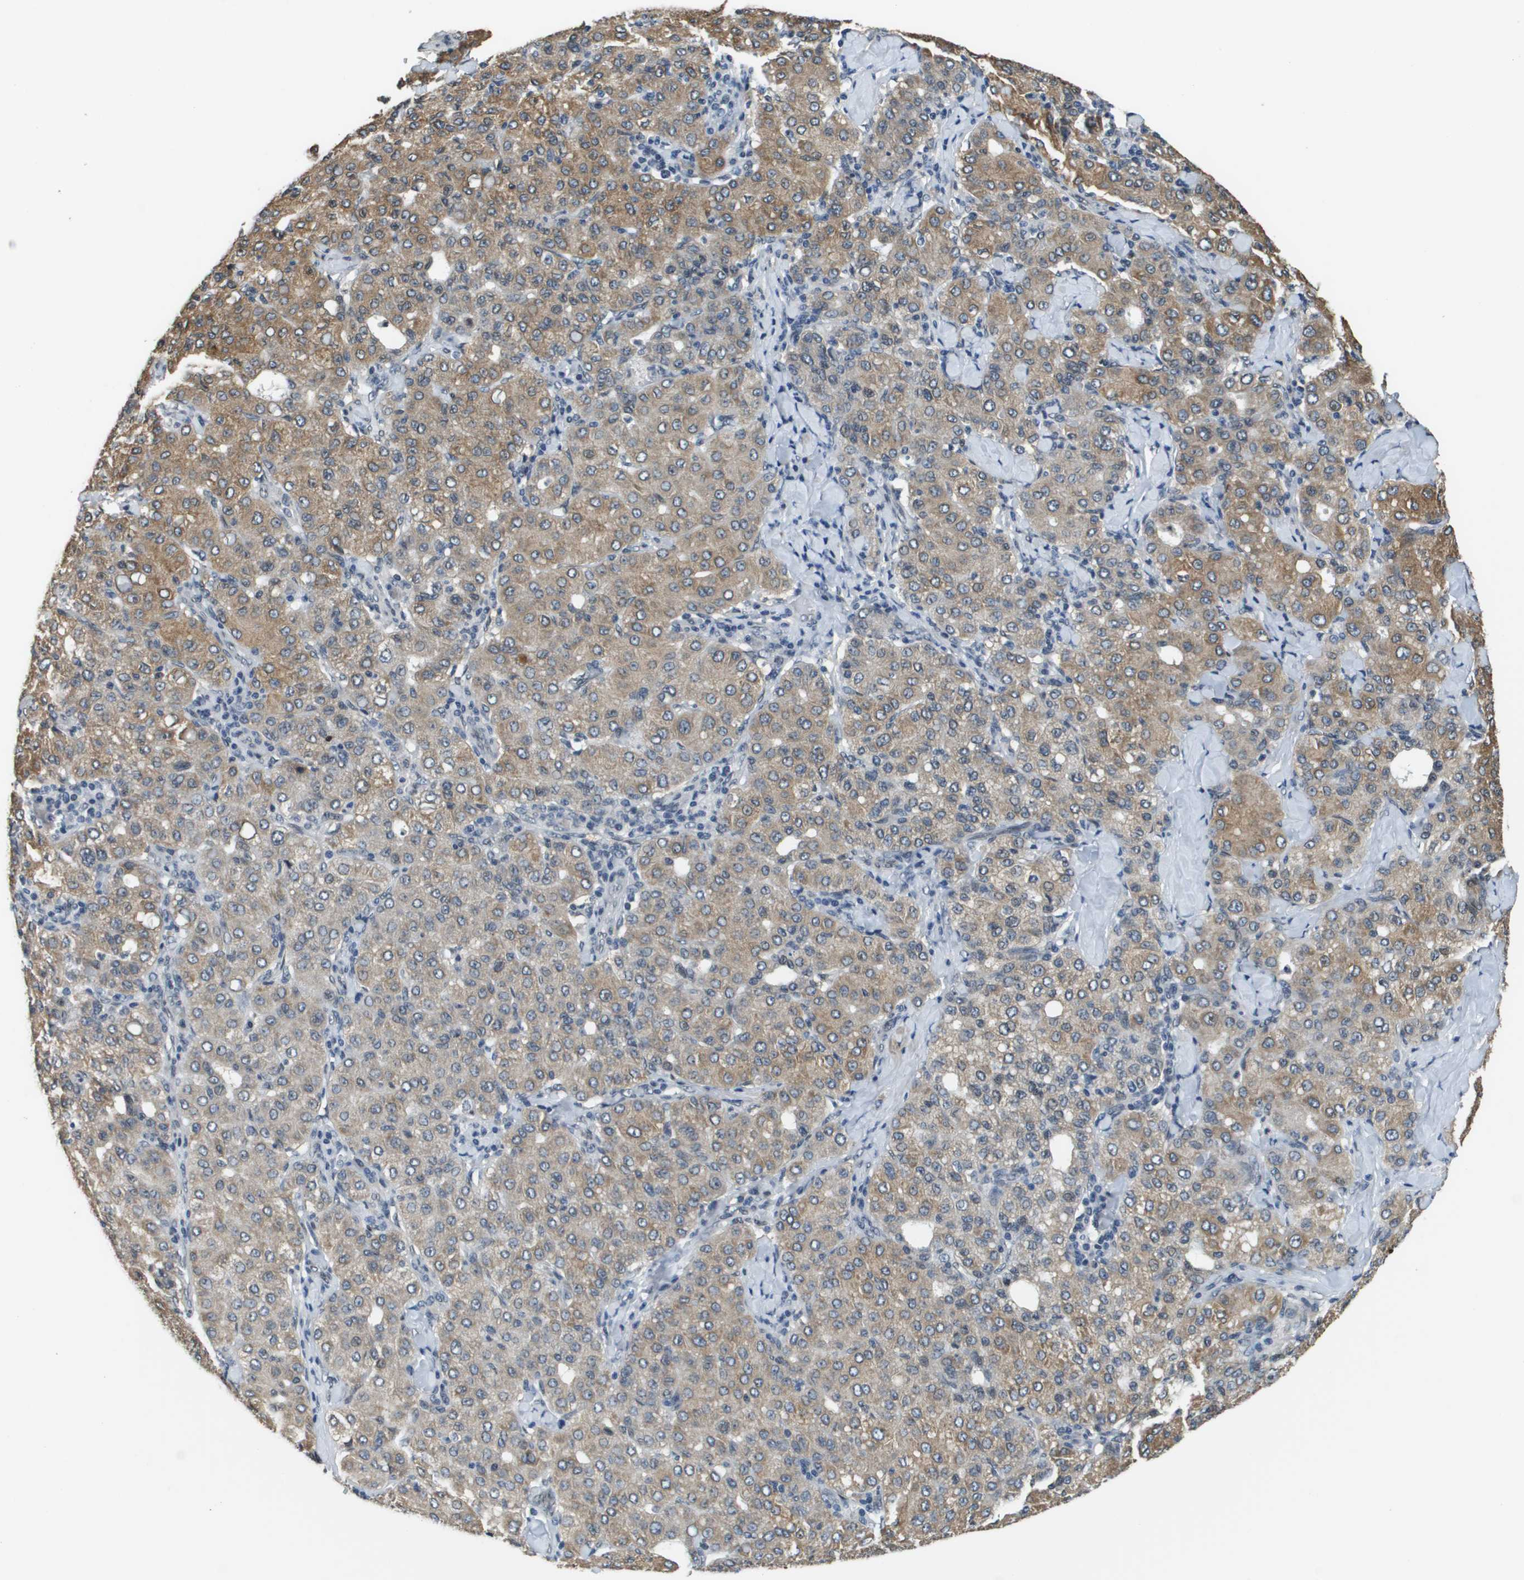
{"staining": {"intensity": "moderate", "quantity": ">75%", "location": "cytoplasmic/membranous"}, "tissue": "liver cancer", "cell_type": "Tumor cells", "image_type": "cancer", "snomed": [{"axis": "morphology", "description": "Carcinoma, Hepatocellular, NOS"}, {"axis": "topography", "description": "Liver"}], "caption": "Immunohistochemistry (IHC) staining of hepatocellular carcinoma (liver), which displays medium levels of moderate cytoplasmic/membranous positivity in about >75% of tumor cells indicating moderate cytoplasmic/membranous protein staining. The staining was performed using DAB (brown) for protein detection and nuclei were counterstained in hematoxylin (blue).", "gene": "FANCC", "patient": {"sex": "male", "age": 65}}